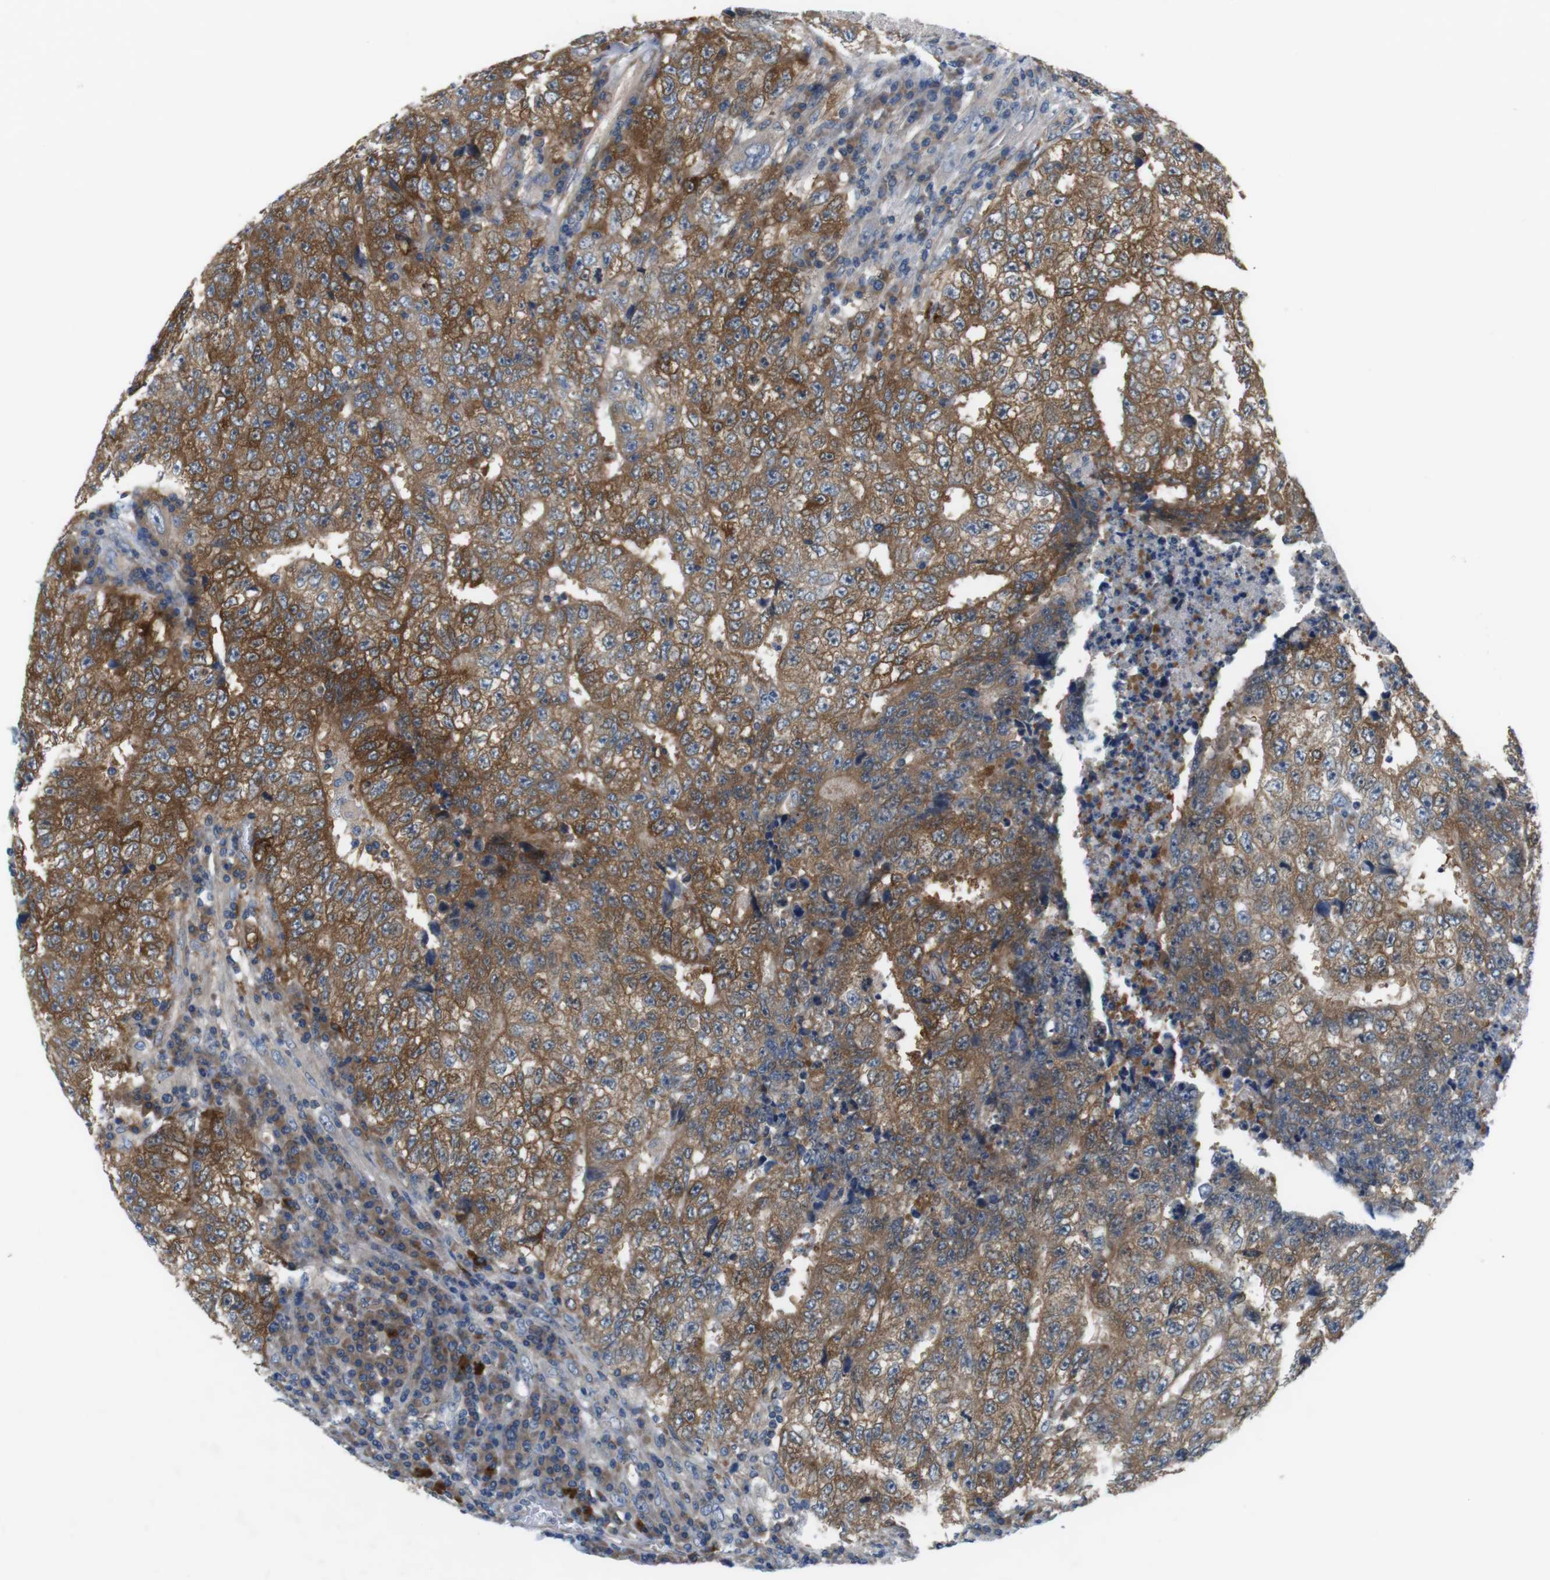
{"staining": {"intensity": "moderate", "quantity": ">75%", "location": "cytoplasmic/membranous"}, "tissue": "testis cancer", "cell_type": "Tumor cells", "image_type": "cancer", "snomed": [{"axis": "morphology", "description": "Necrosis, NOS"}, {"axis": "morphology", "description": "Carcinoma, Embryonal, NOS"}, {"axis": "topography", "description": "Testis"}], "caption": "Immunohistochemical staining of human testis cancer (embryonal carcinoma) exhibits medium levels of moderate cytoplasmic/membranous expression in approximately >75% of tumor cells.", "gene": "DCLK1", "patient": {"sex": "male", "age": 19}}